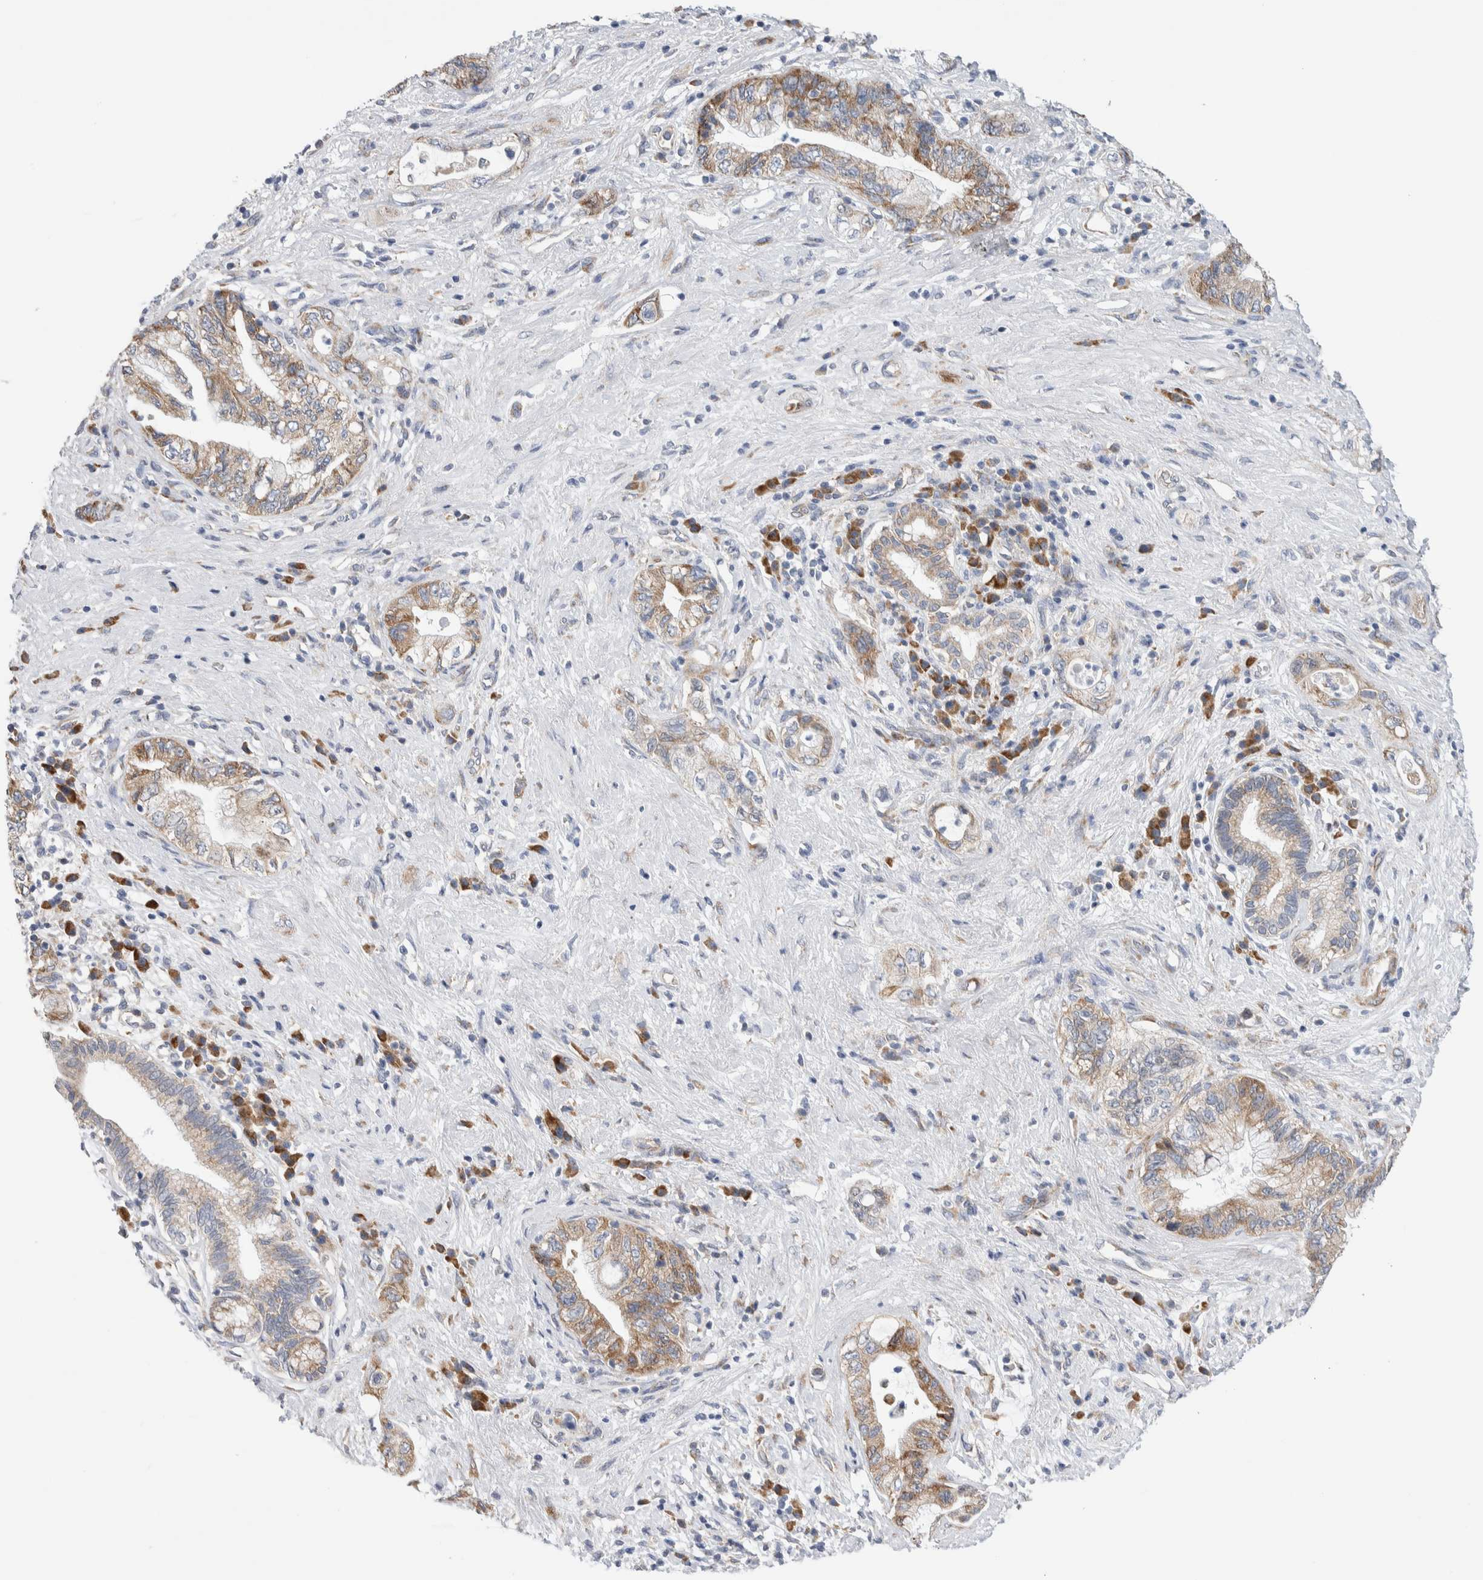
{"staining": {"intensity": "moderate", "quantity": ">75%", "location": "cytoplasmic/membranous"}, "tissue": "pancreatic cancer", "cell_type": "Tumor cells", "image_type": "cancer", "snomed": [{"axis": "morphology", "description": "Adenocarcinoma, NOS"}, {"axis": "topography", "description": "Pancreas"}], "caption": "Pancreatic adenocarcinoma stained with a protein marker demonstrates moderate staining in tumor cells.", "gene": "RACK1", "patient": {"sex": "female", "age": 73}}